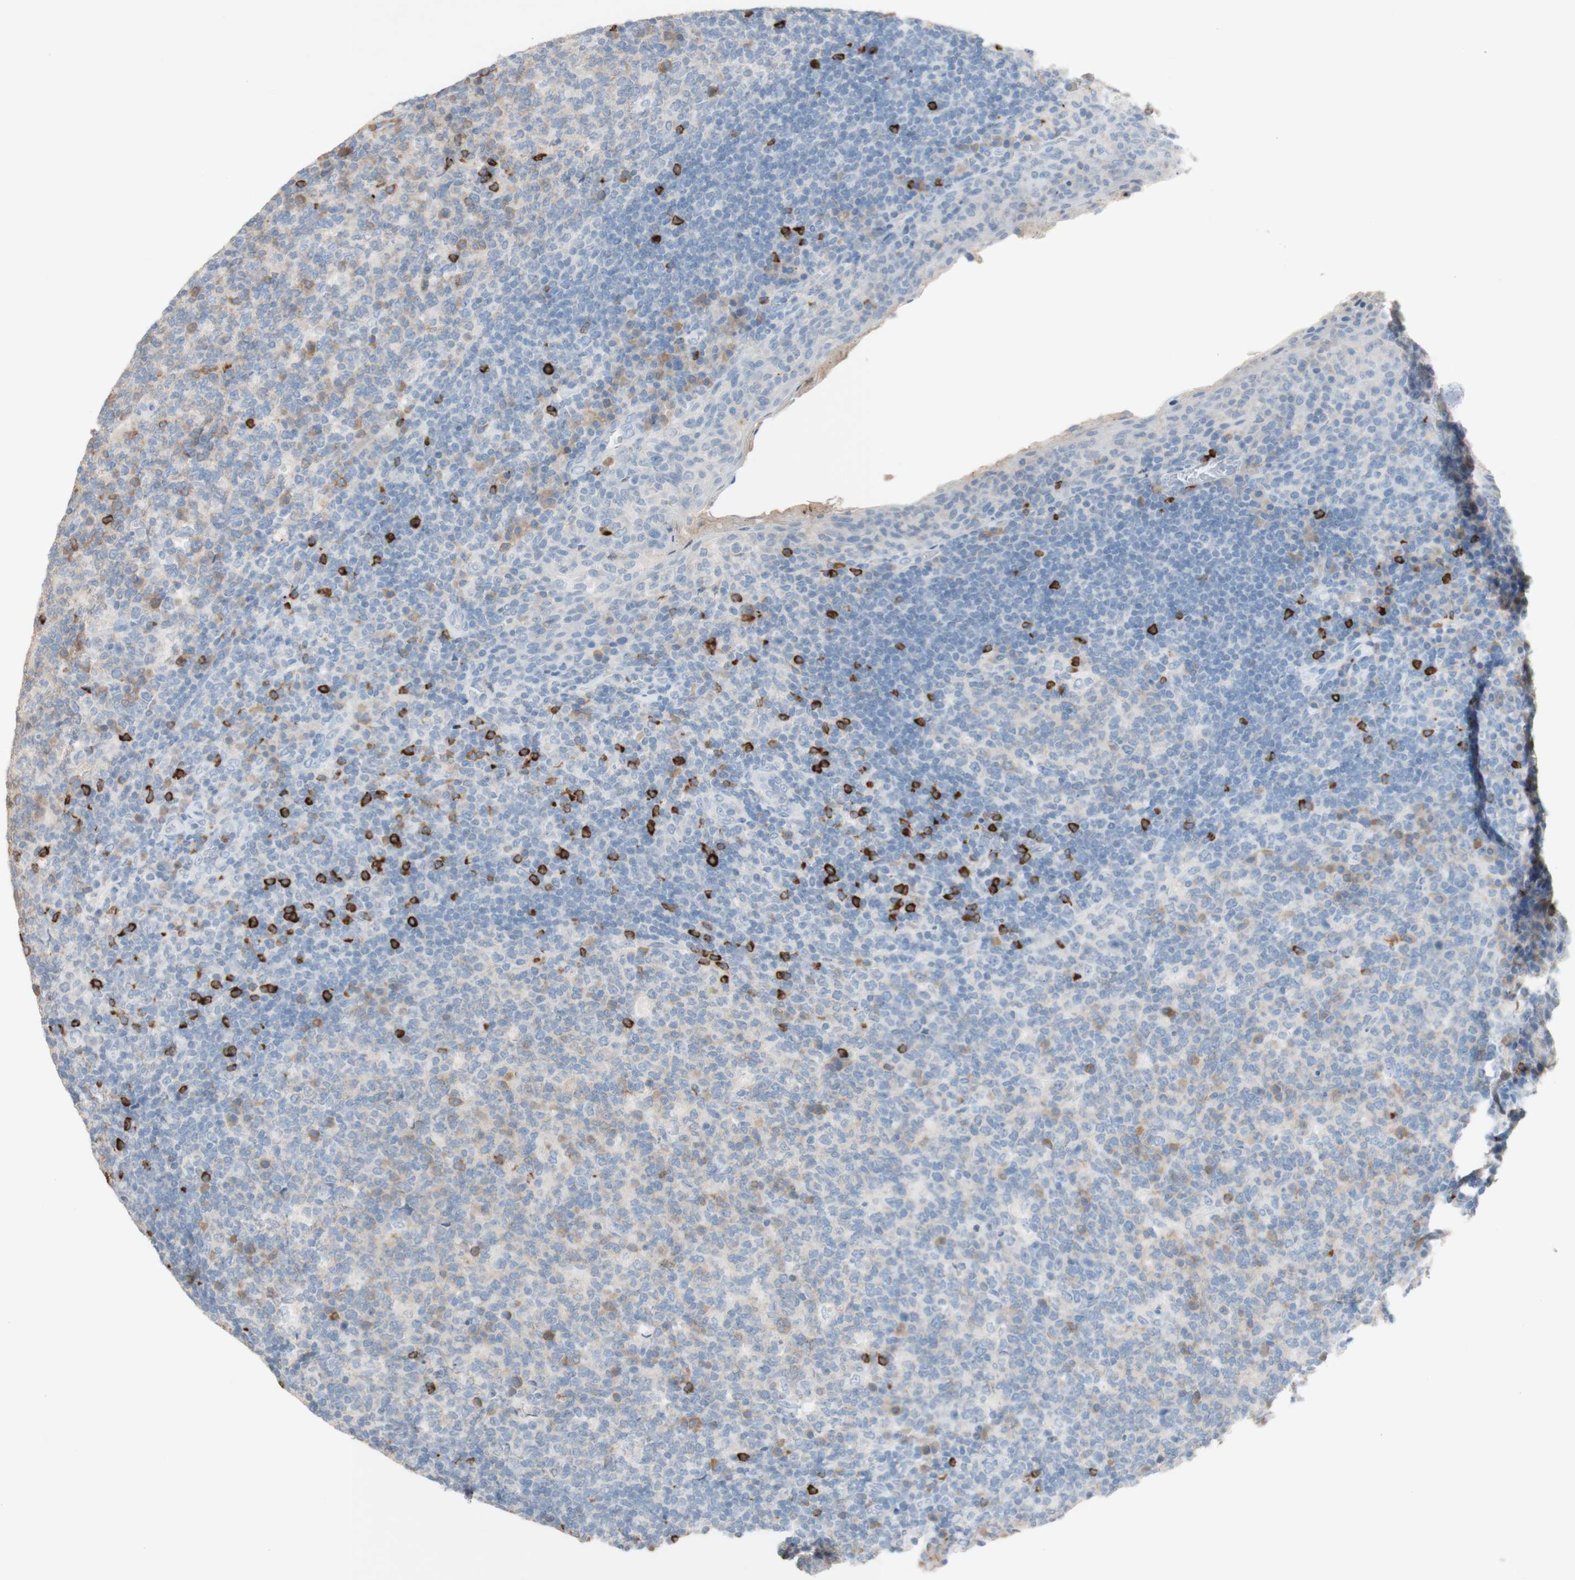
{"staining": {"intensity": "strong", "quantity": "<25%", "location": "cytoplasmic/membranous"}, "tissue": "tonsil", "cell_type": "Germinal center cells", "image_type": "normal", "snomed": [{"axis": "morphology", "description": "Normal tissue, NOS"}, {"axis": "topography", "description": "Tonsil"}], "caption": "An immunohistochemistry (IHC) photomicrograph of benign tissue is shown. Protein staining in brown highlights strong cytoplasmic/membranous positivity in tonsil within germinal center cells.", "gene": "PACSIN1", "patient": {"sex": "male", "age": 17}}